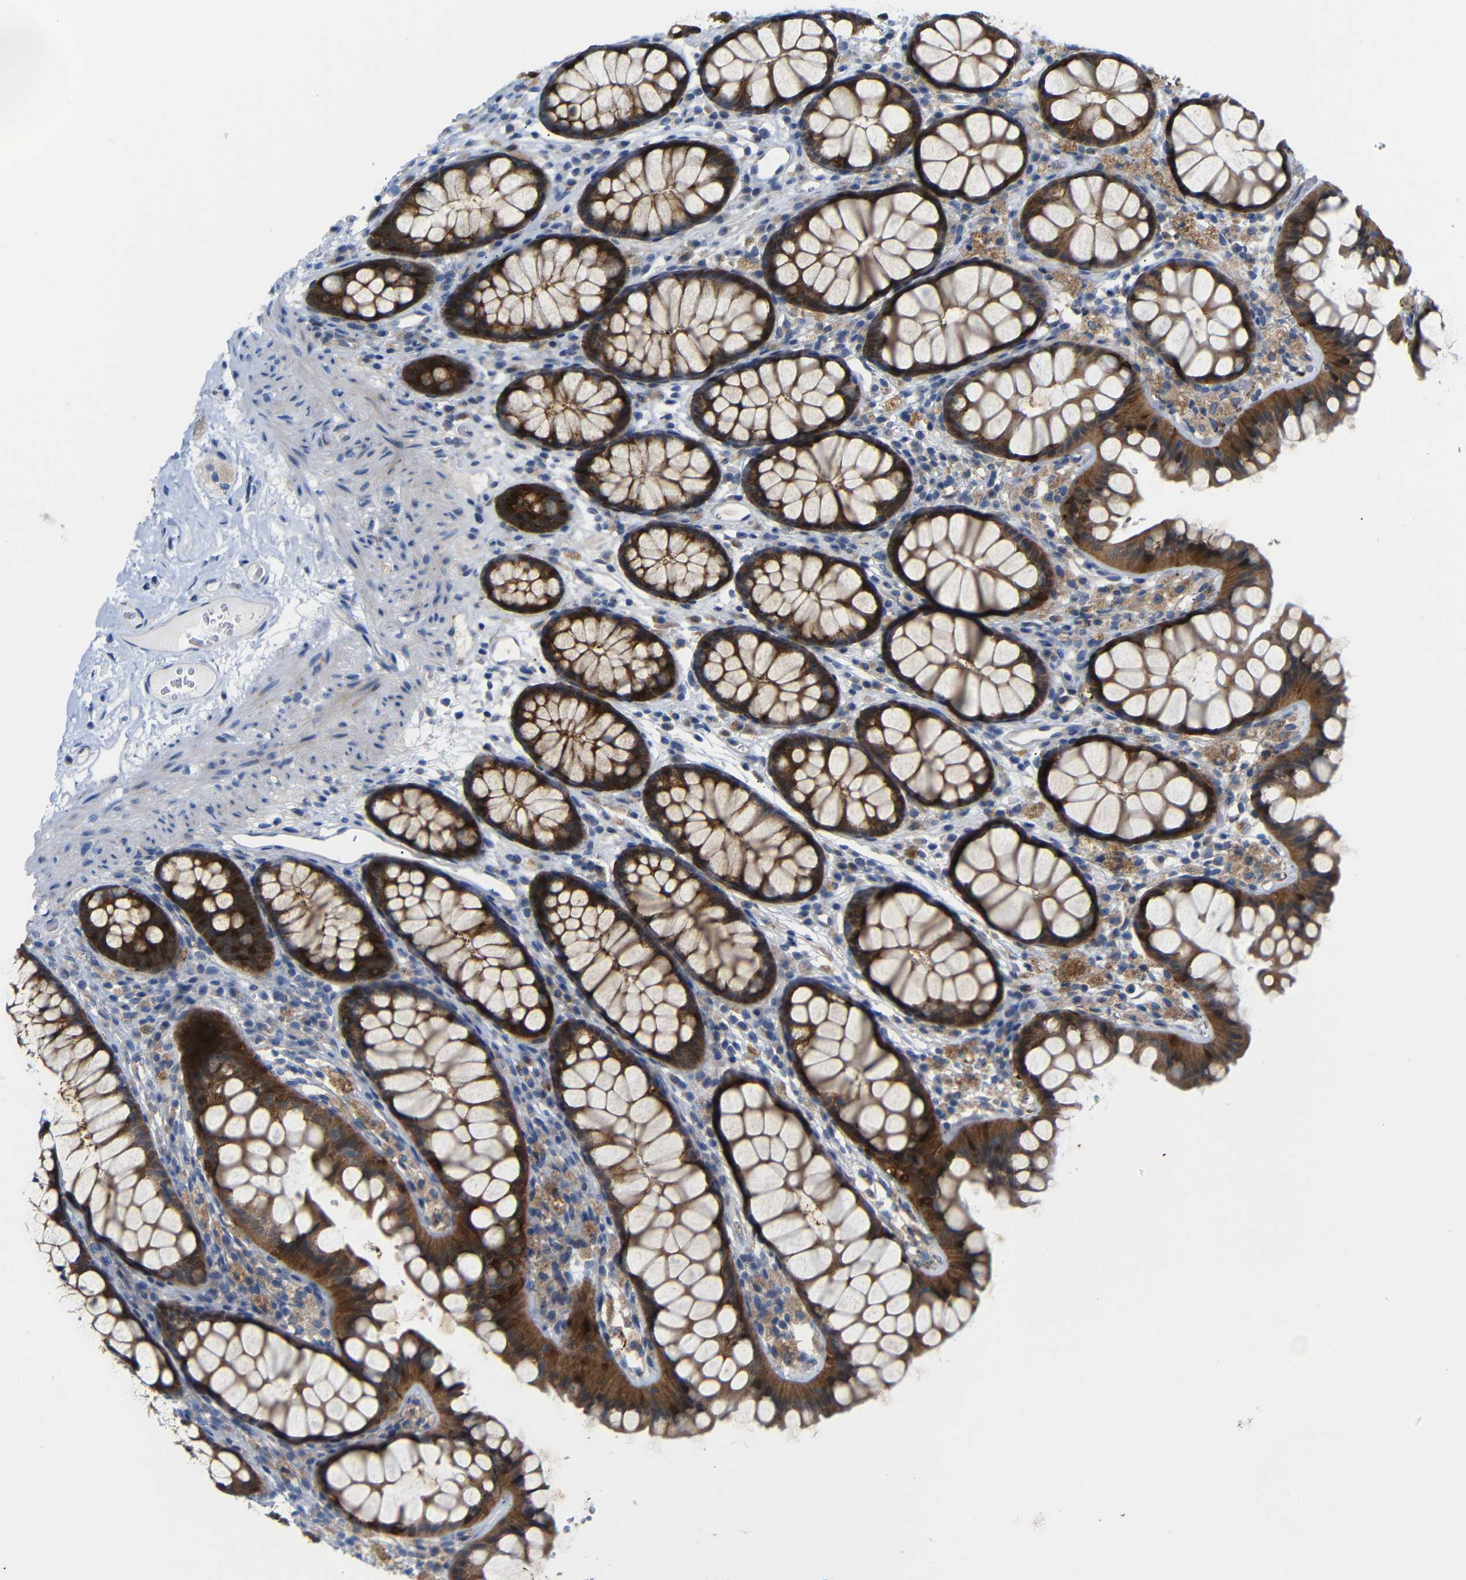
{"staining": {"intensity": "negative", "quantity": "none", "location": "none"}, "tissue": "colon", "cell_type": "Endothelial cells", "image_type": "normal", "snomed": [{"axis": "morphology", "description": "Normal tissue, NOS"}, {"axis": "topography", "description": "Colon"}], "caption": "Immunohistochemistry of normal colon displays no staining in endothelial cells. (DAB immunohistochemistry (IHC) visualized using brightfield microscopy, high magnification).", "gene": "TBC1D32", "patient": {"sex": "female", "age": 55}}